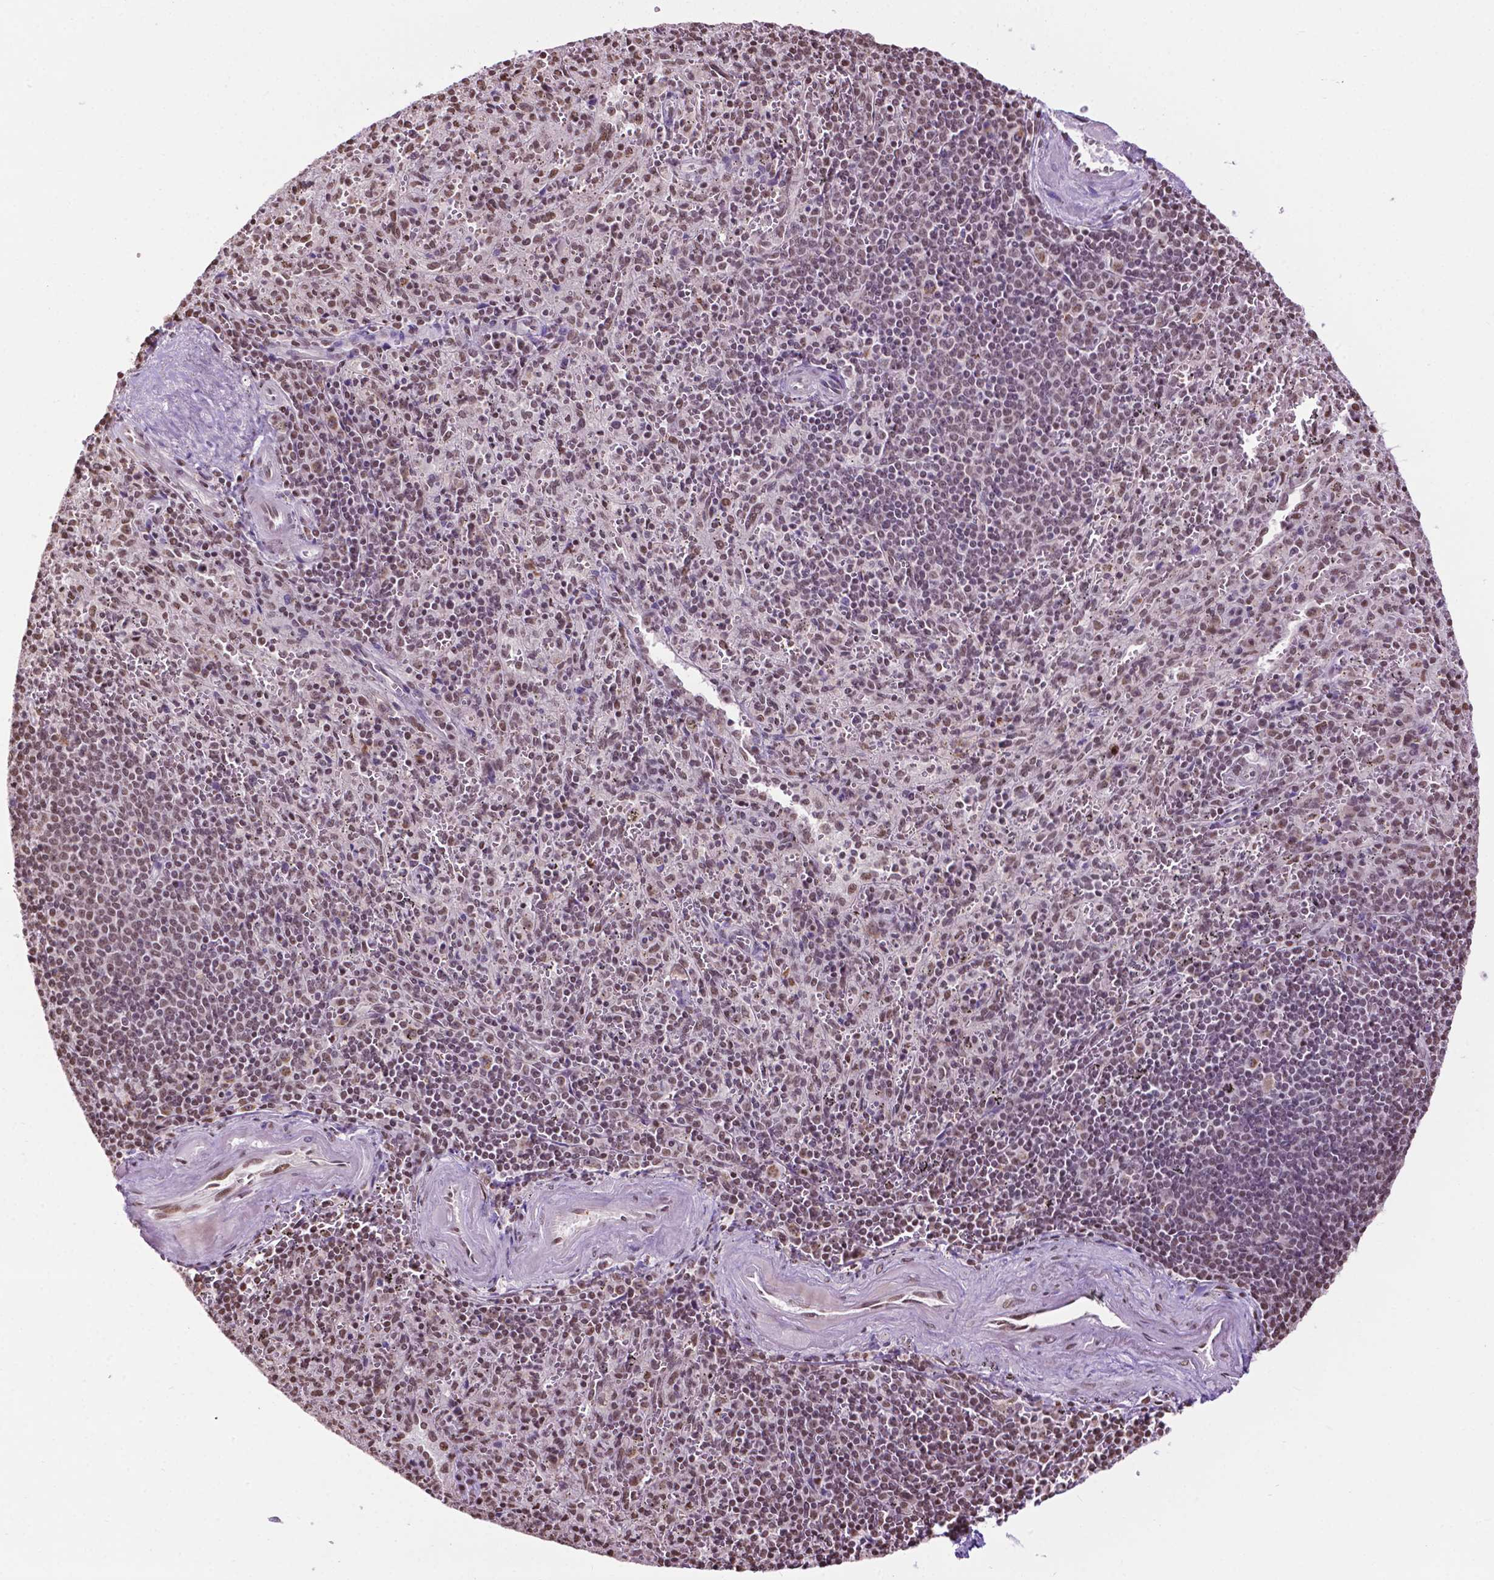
{"staining": {"intensity": "weak", "quantity": "25%-75%", "location": "nuclear"}, "tissue": "spleen", "cell_type": "Cells in red pulp", "image_type": "normal", "snomed": [{"axis": "morphology", "description": "Normal tissue, NOS"}, {"axis": "topography", "description": "Spleen"}], "caption": "A photomicrograph showing weak nuclear positivity in about 25%-75% of cells in red pulp in benign spleen, as visualized by brown immunohistochemical staining.", "gene": "COL23A1", "patient": {"sex": "male", "age": 57}}